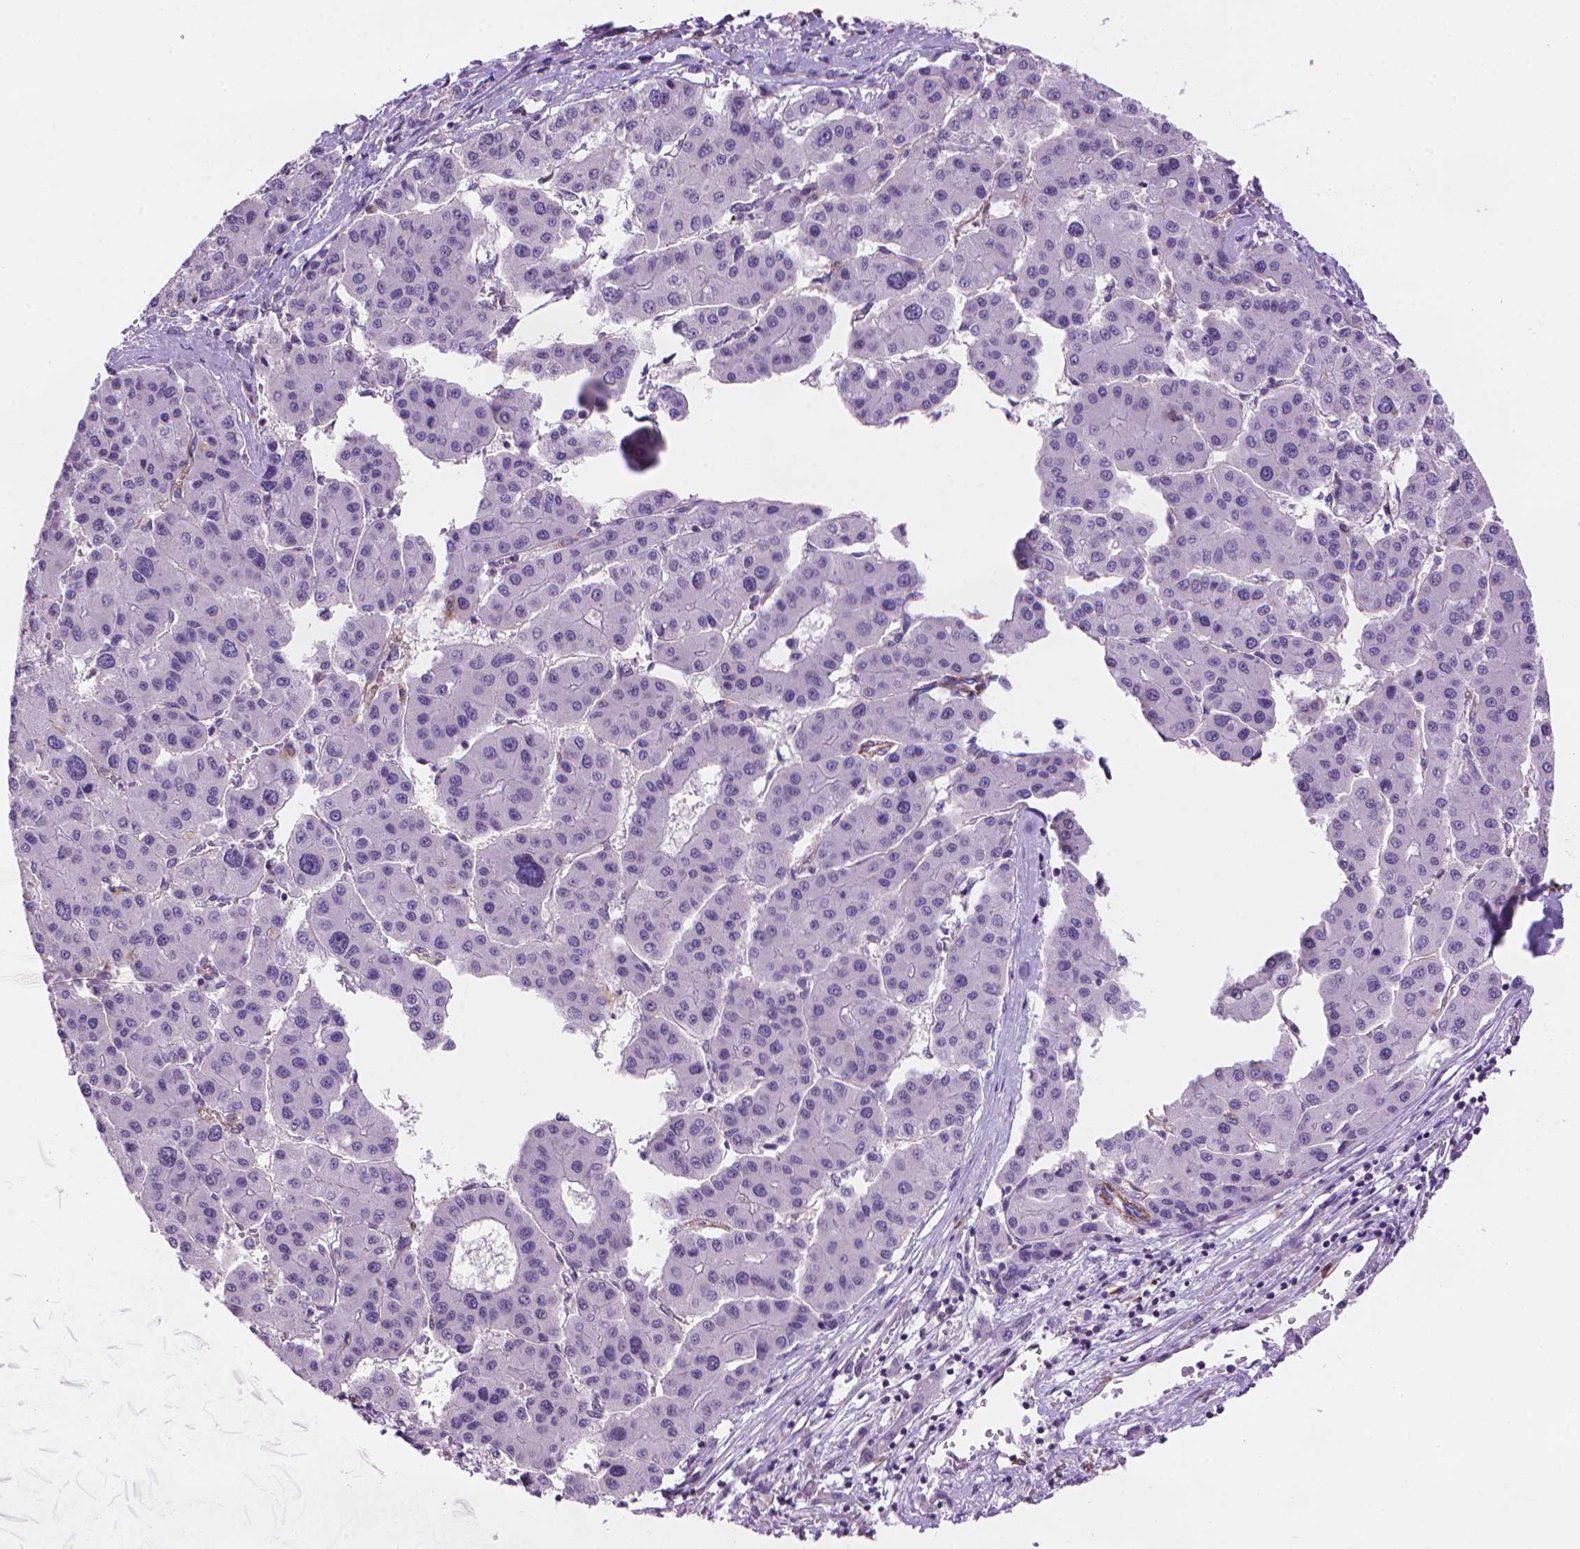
{"staining": {"intensity": "negative", "quantity": "none", "location": "none"}, "tissue": "liver cancer", "cell_type": "Tumor cells", "image_type": "cancer", "snomed": [{"axis": "morphology", "description": "Carcinoma, Hepatocellular, NOS"}, {"axis": "topography", "description": "Liver"}], "caption": "IHC image of human liver cancer (hepatocellular carcinoma) stained for a protein (brown), which demonstrates no positivity in tumor cells.", "gene": "TMEM184A", "patient": {"sex": "male", "age": 73}}